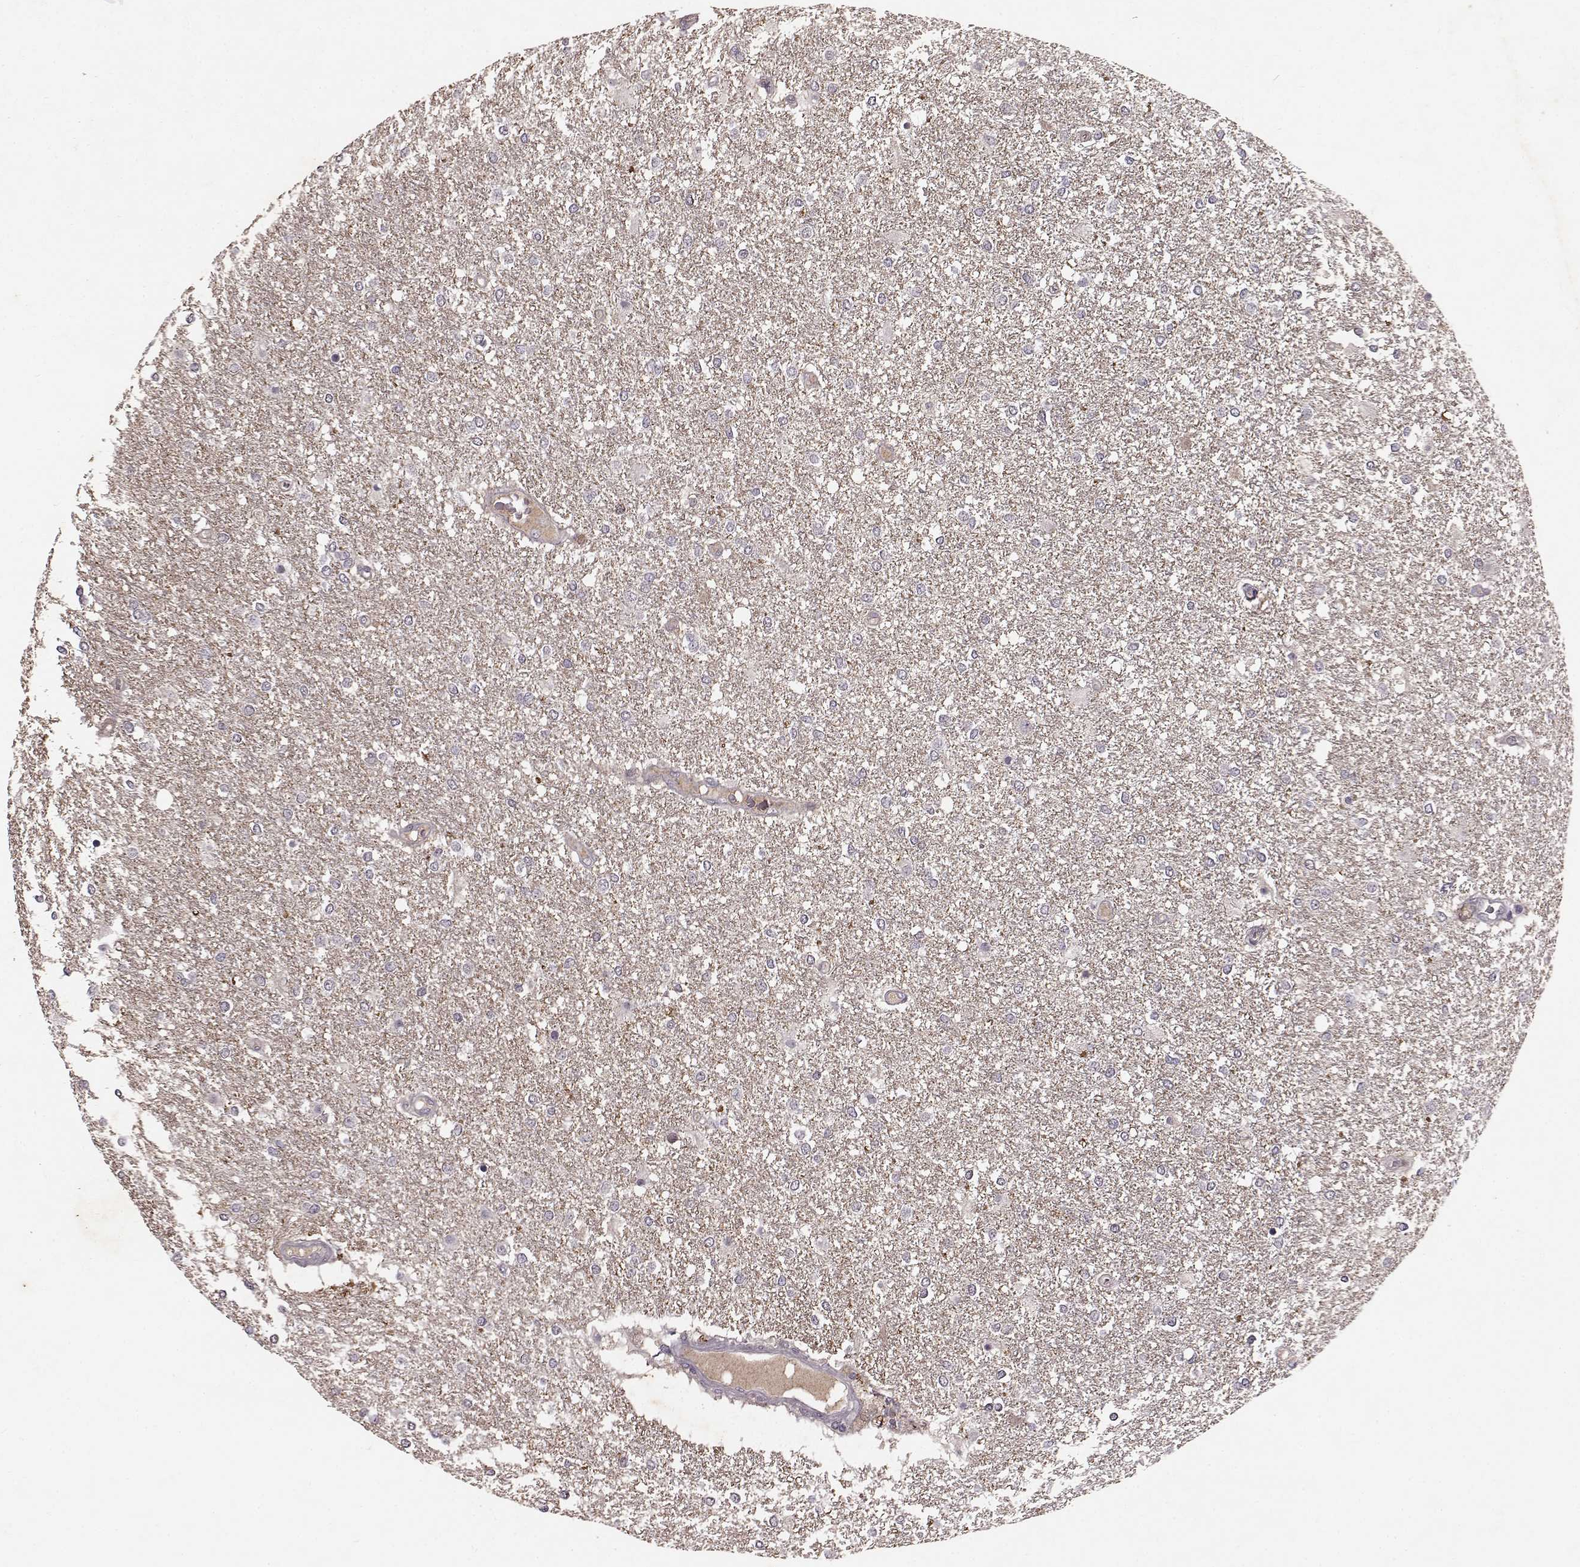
{"staining": {"intensity": "negative", "quantity": "none", "location": "none"}, "tissue": "glioma", "cell_type": "Tumor cells", "image_type": "cancer", "snomed": [{"axis": "morphology", "description": "Glioma, malignant, High grade"}, {"axis": "topography", "description": "Brain"}], "caption": "High-grade glioma (malignant) stained for a protein using immunohistochemistry (IHC) demonstrates no positivity tumor cells.", "gene": "FRRS1L", "patient": {"sex": "female", "age": 61}}